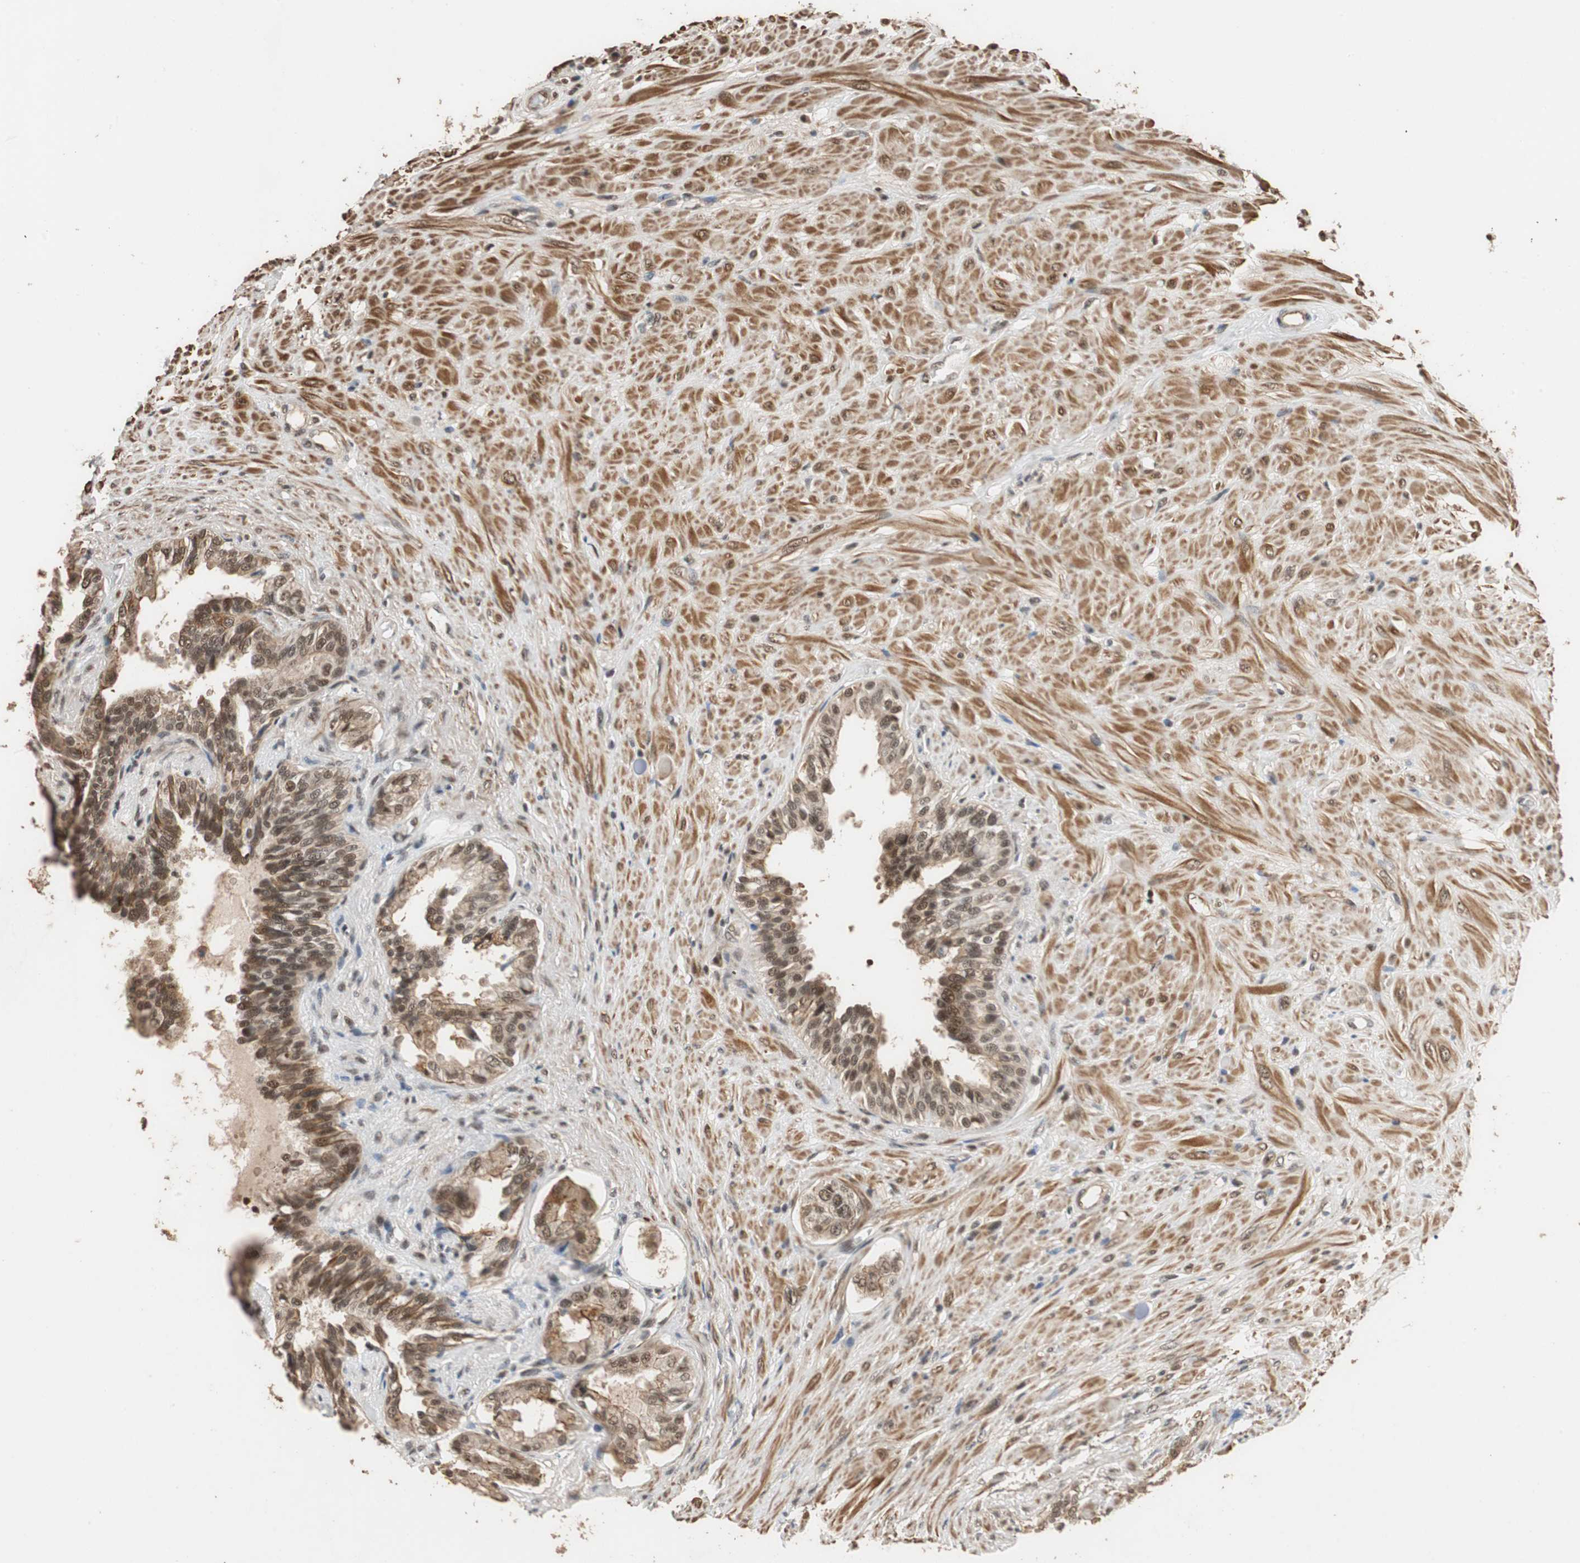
{"staining": {"intensity": "moderate", "quantity": ">75%", "location": "cytoplasmic/membranous,nuclear"}, "tissue": "seminal vesicle", "cell_type": "Glandular cells", "image_type": "normal", "snomed": [{"axis": "morphology", "description": "Normal tissue, NOS"}, {"axis": "topography", "description": "Seminal veicle"}], "caption": "Seminal vesicle stained for a protein (brown) displays moderate cytoplasmic/membranous,nuclear positive positivity in about >75% of glandular cells.", "gene": "CDC5L", "patient": {"sex": "male", "age": 61}}